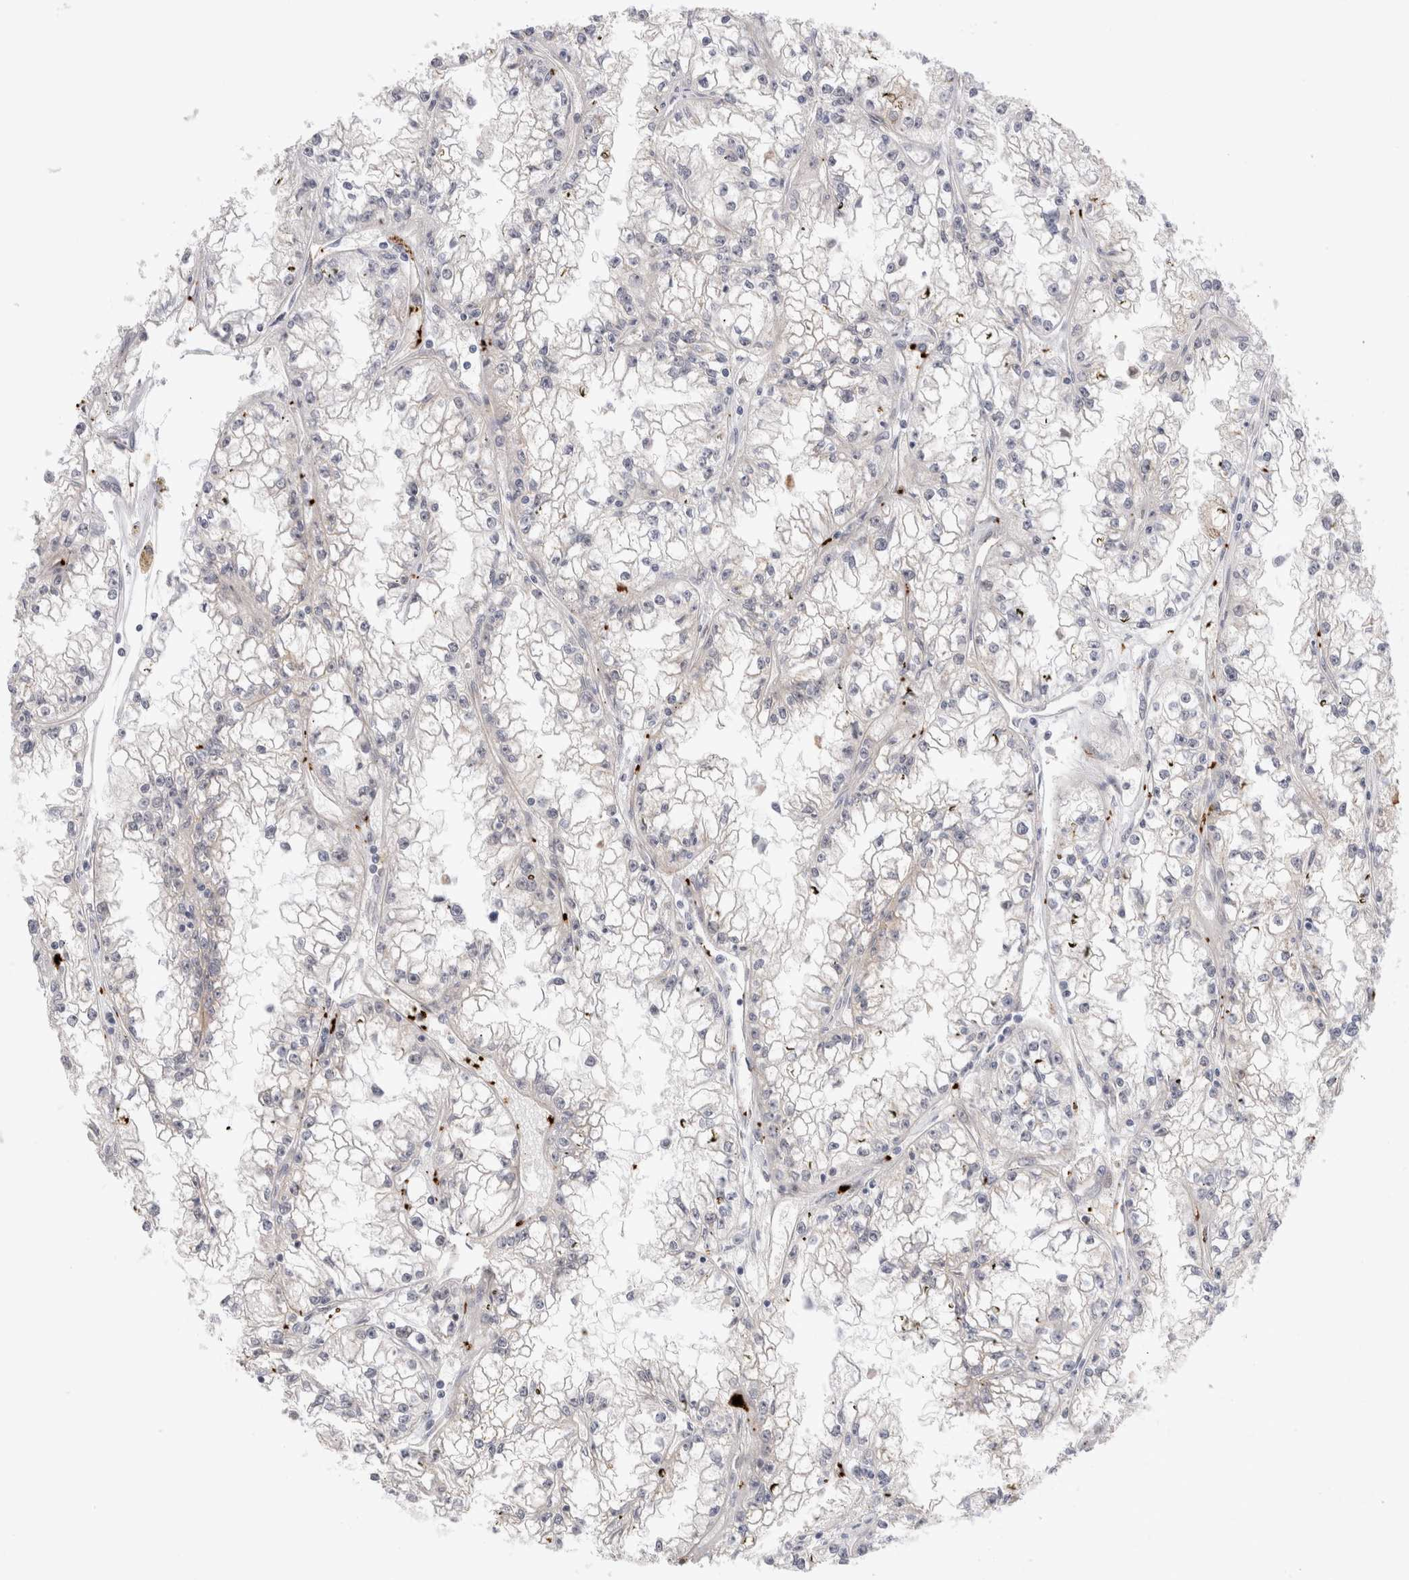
{"staining": {"intensity": "negative", "quantity": "none", "location": "none"}, "tissue": "renal cancer", "cell_type": "Tumor cells", "image_type": "cancer", "snomed": [{"axis": "morphology", "description": "Adenocarcinoma, NOS"}, {"axis": "topography", "description": "Kidney"}], "caption": "There is no significant positivity in tumor cells of renal cancer (adenocarcinoma). The staining was performed using DAB (3,3'-diaminobenzidine) to visualize the protein expression in brown, while the nuclei were stained in blue with hematoxylin (Magnification: 20x).", "gene": "VPS28", "patient": {"sex": "male", "age": 56}}